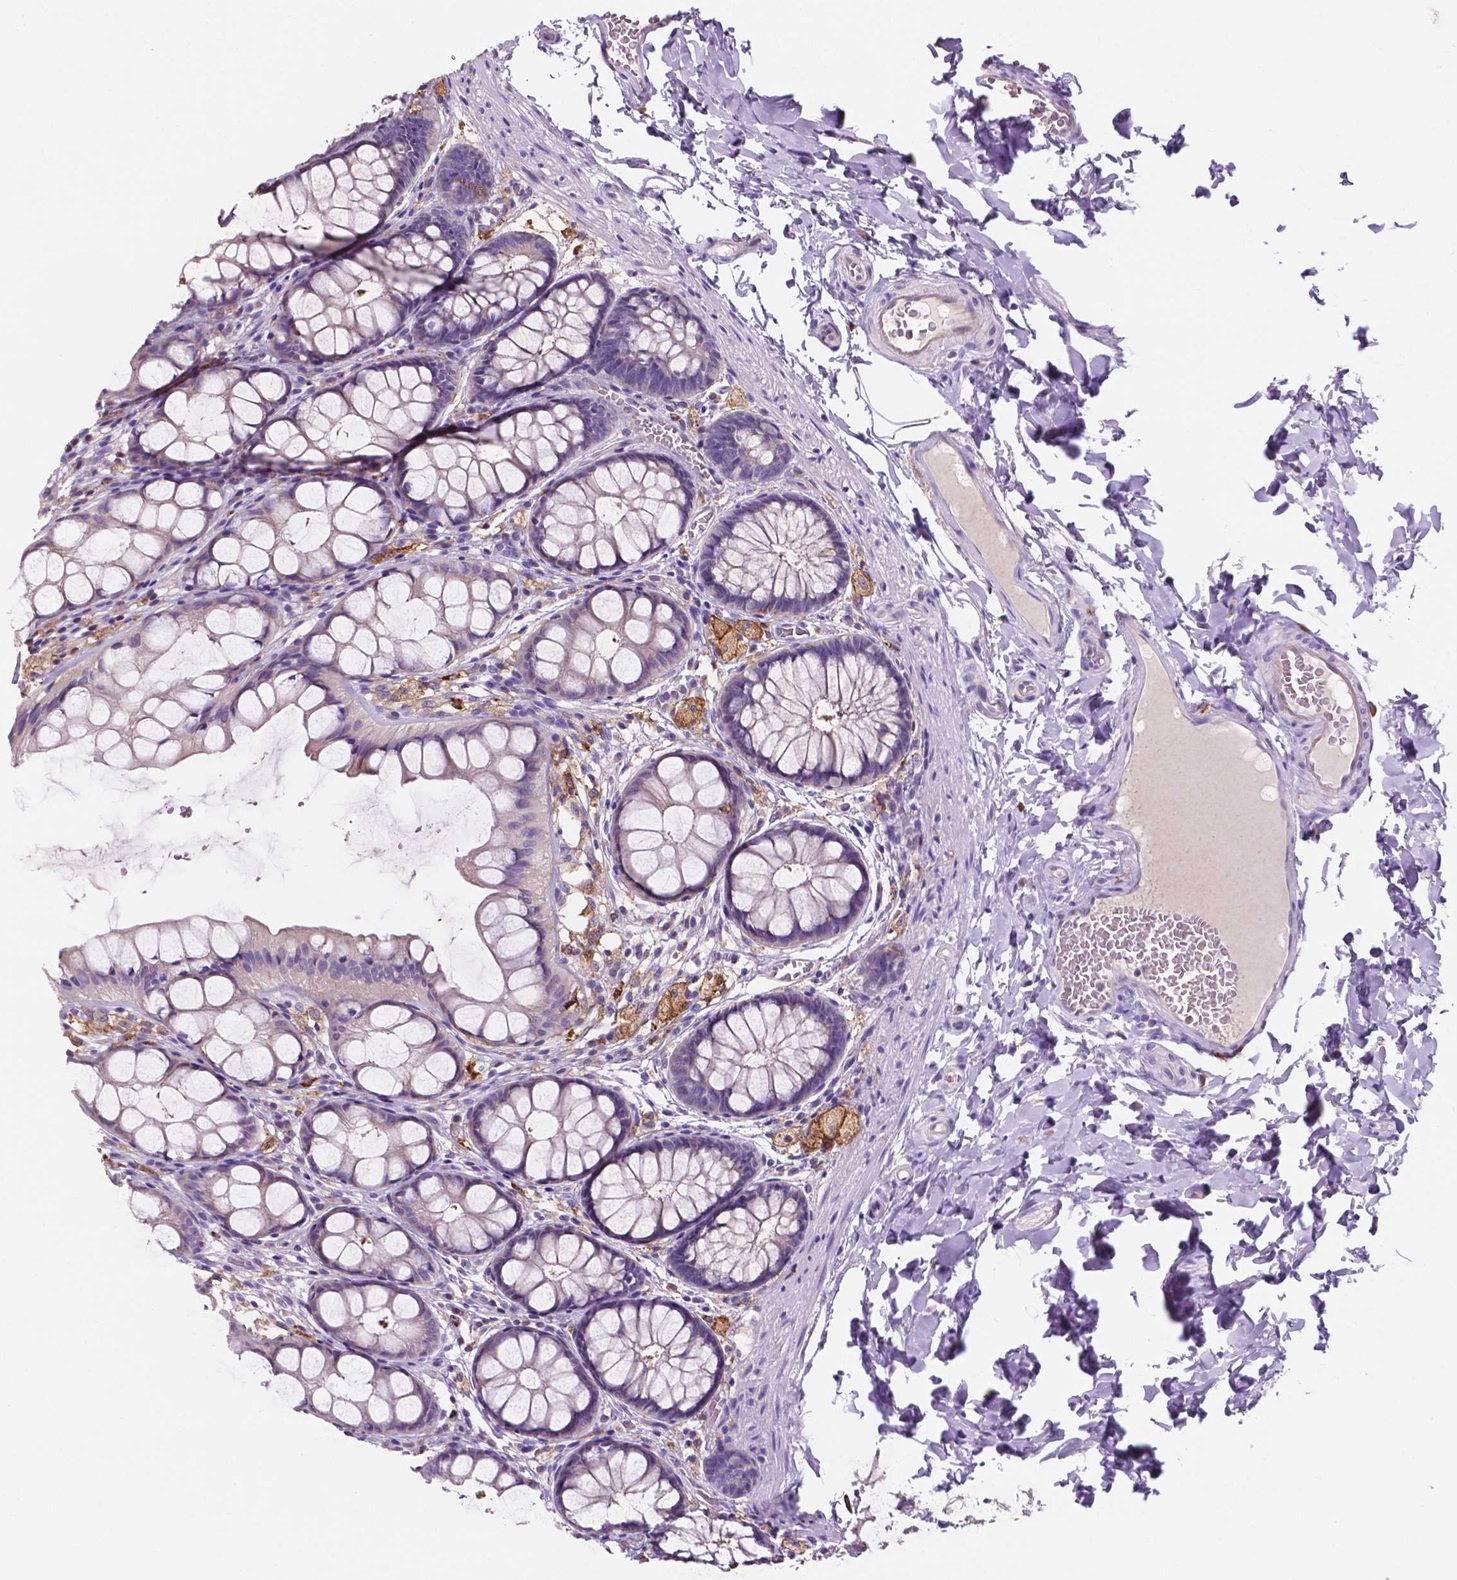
{"staining": {"intensity": "negative", "quantity": "none", "location": "none"}, "tissue": "colon", "cell_type": "Endothelial cells", "image_type": "normal", "snomed": [{"axis": "morphology", "description": "Normal tissue, NOS"}, {"axis": "topography", "description": "Colon"}], "caption": "There is no significant expression in endothelial cells of colon. The staining is performed using DAB brown chromogen with nuclei counter-stained in using hematoxylin.", "gene": "MKRN2OS", "patient": {"sex": "male", "age": 47}}